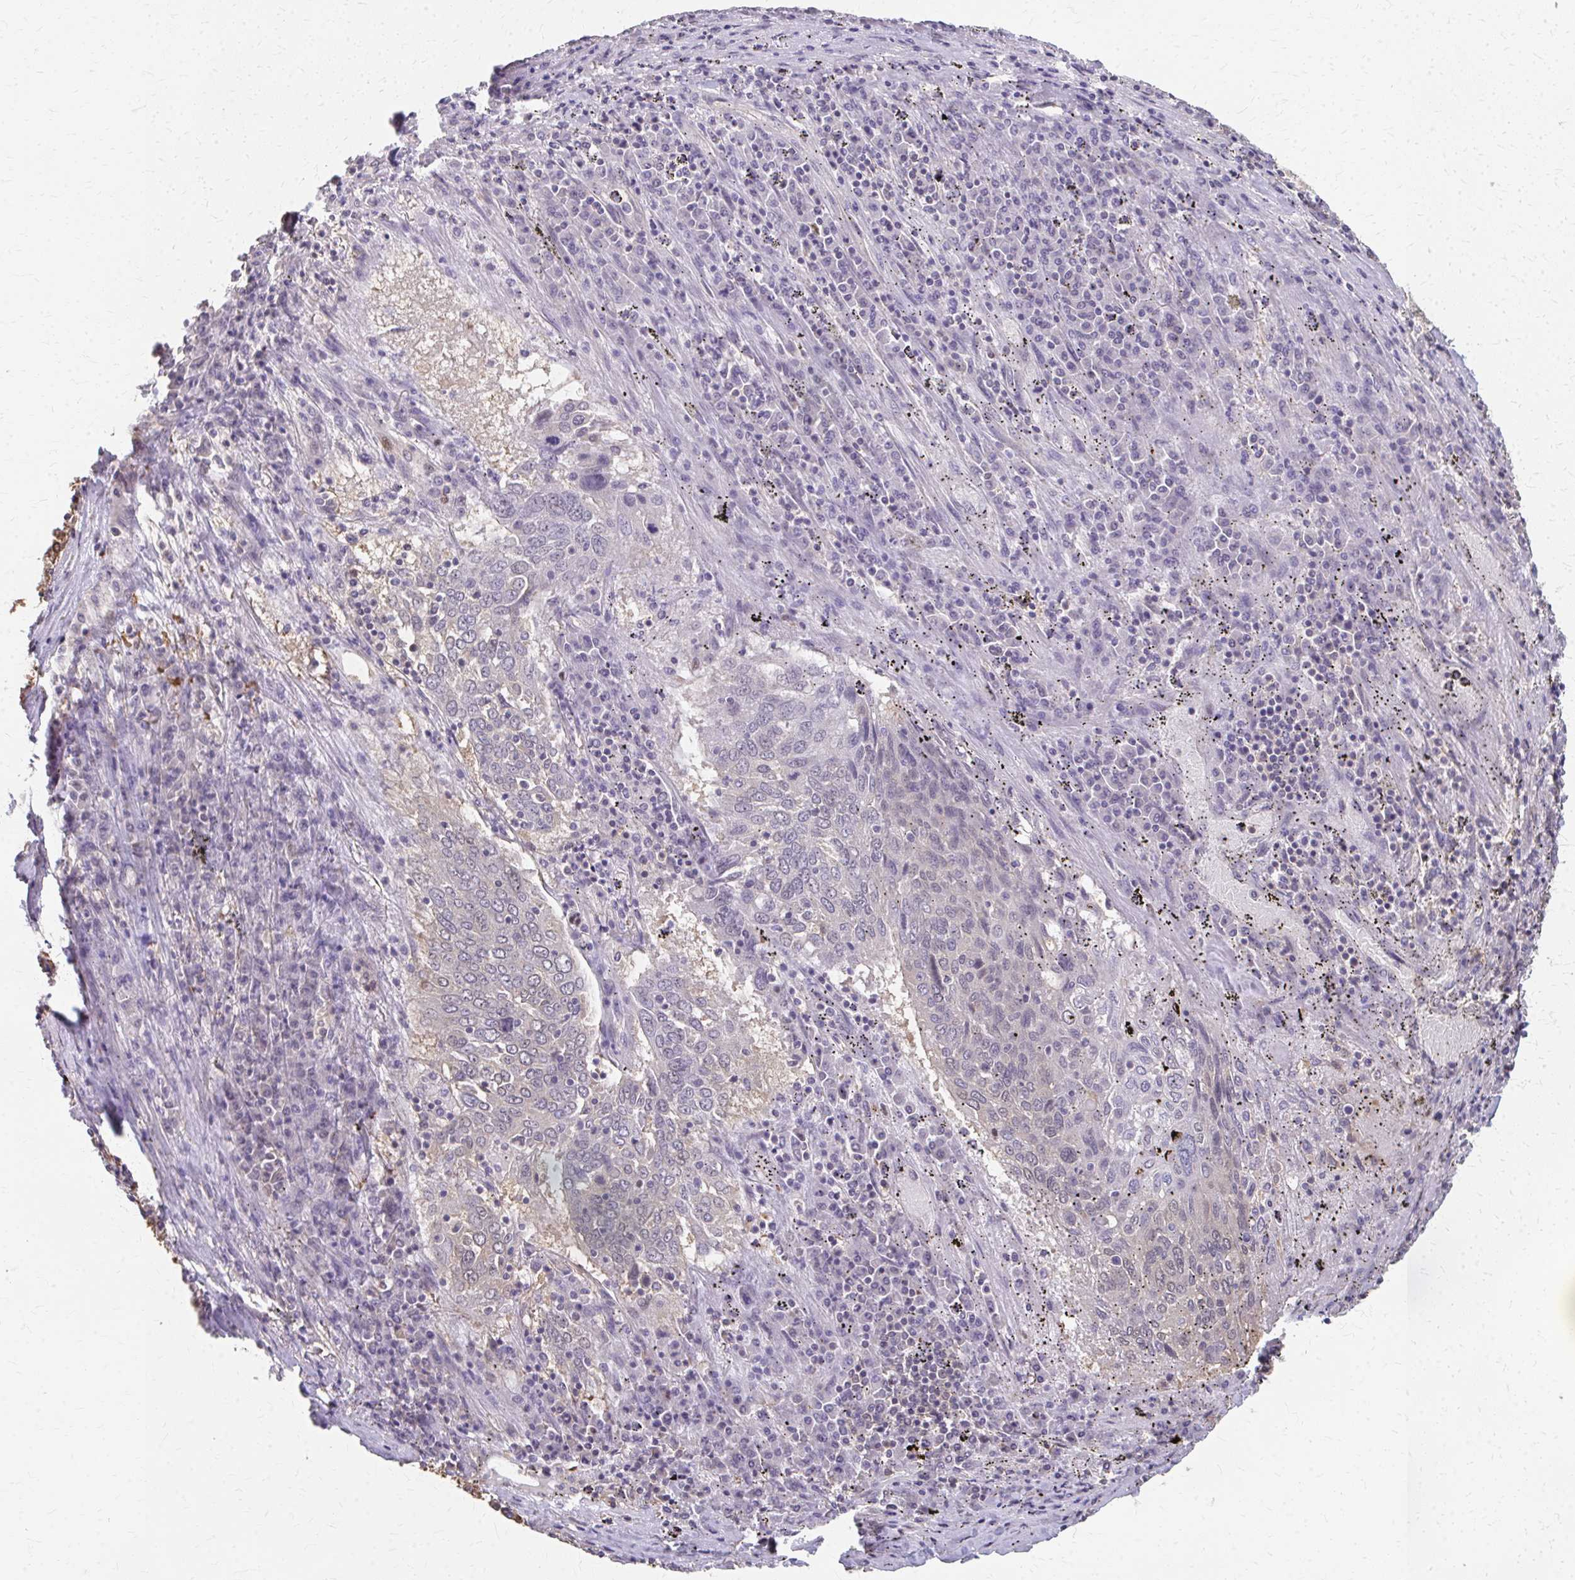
{"staining": {"intensity": "negative", "quantity": "none", "location": "none"}, "tissue": "lung cancer", "cell_type": "Tumor cells", "image_type": "cancer", "snomed": [{"axis": "morphology", "description": "Squamous cell carcinoma, NOS"}, {"axis": "topography", "description": "Lung"}], "caption": "There is no significant staining in tumor cells of lung squamous cell carcinoma.", "gene": "RABGAP1L", "patient": {"sex": "male", "age": 65}}